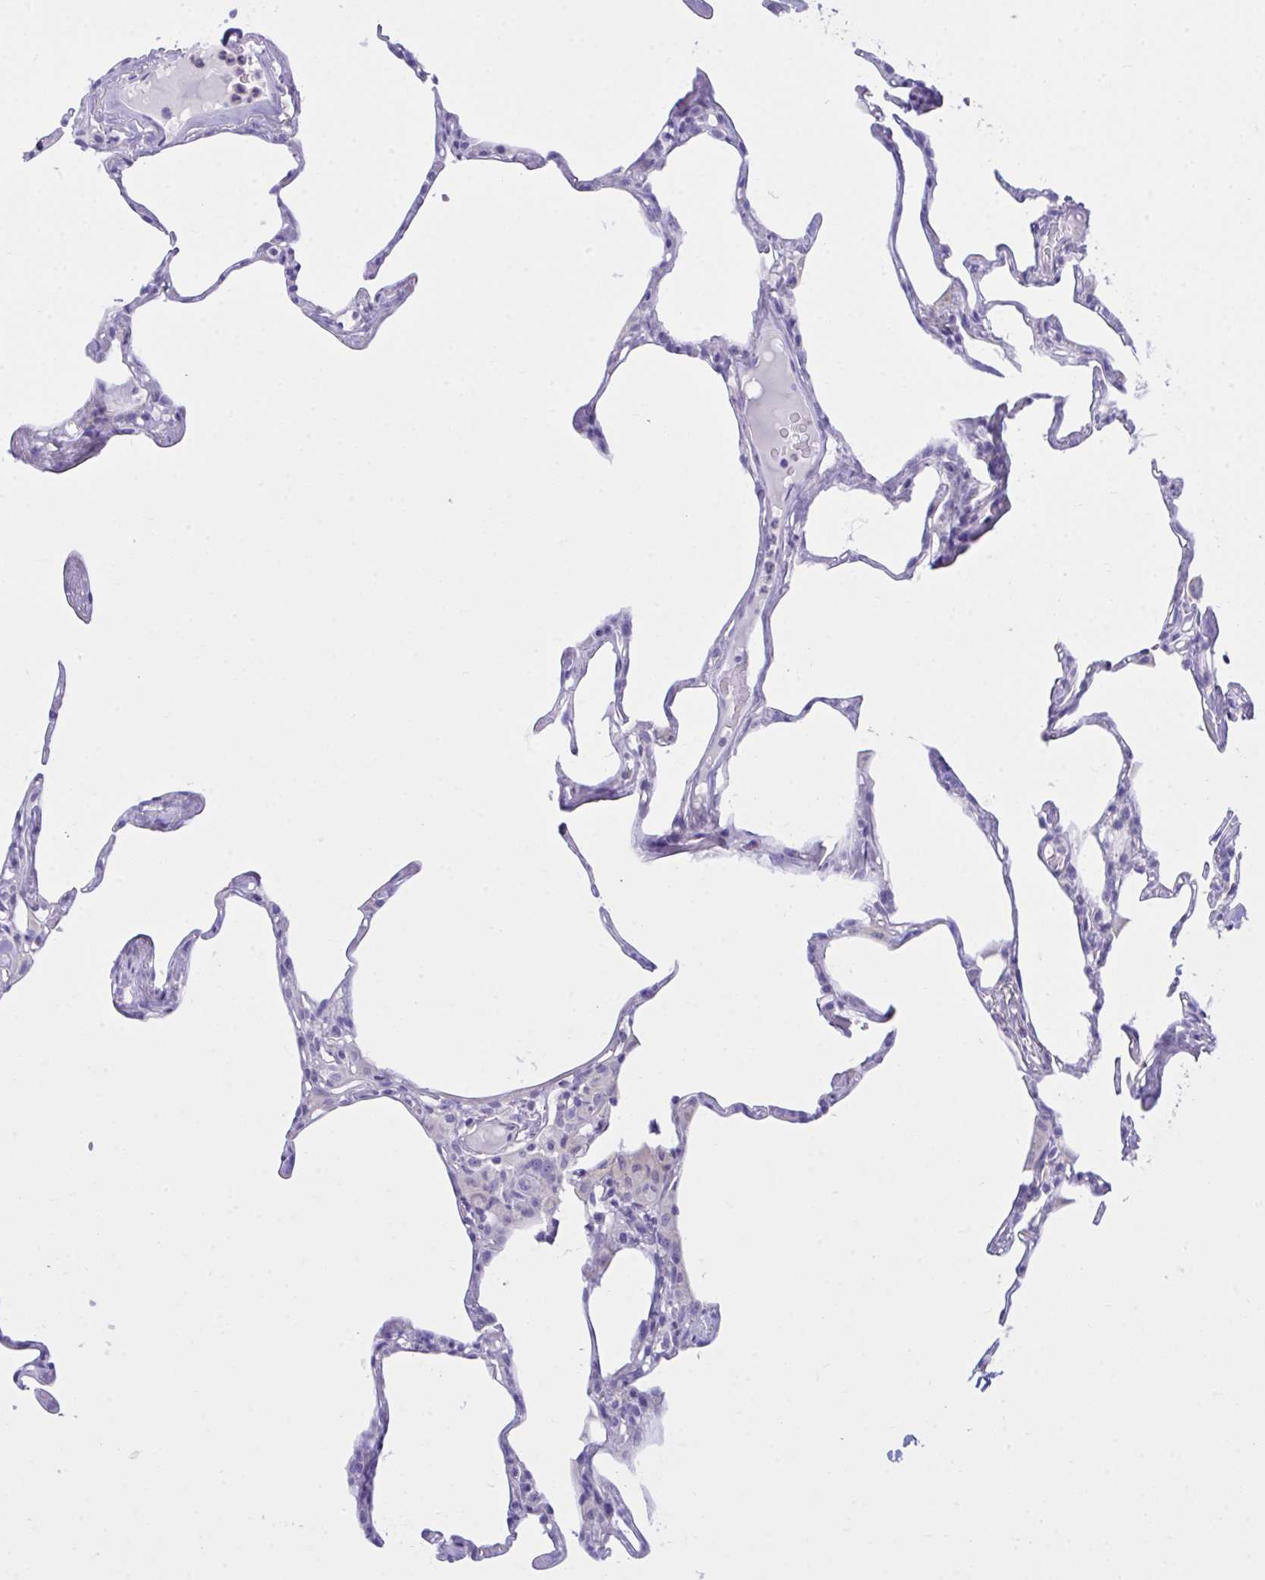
{"staining": {"intensity": "negative", "quantity": "none", "location": "none"}, "tissue": "lung", "cell_type": "Alveolar cells", "image_type": "normal", "snomed": [{"axis": "morphology", "description": "Normal tissue, NOS"}, {"axis": "topography", "description": "Lung"}], "caption": "Lung stained for a protein using immunohistochemistry demonstrates no expression alveolar cells.", "gene": "PLEKHH1", "patient": {"sex": "male", "age": 65}}